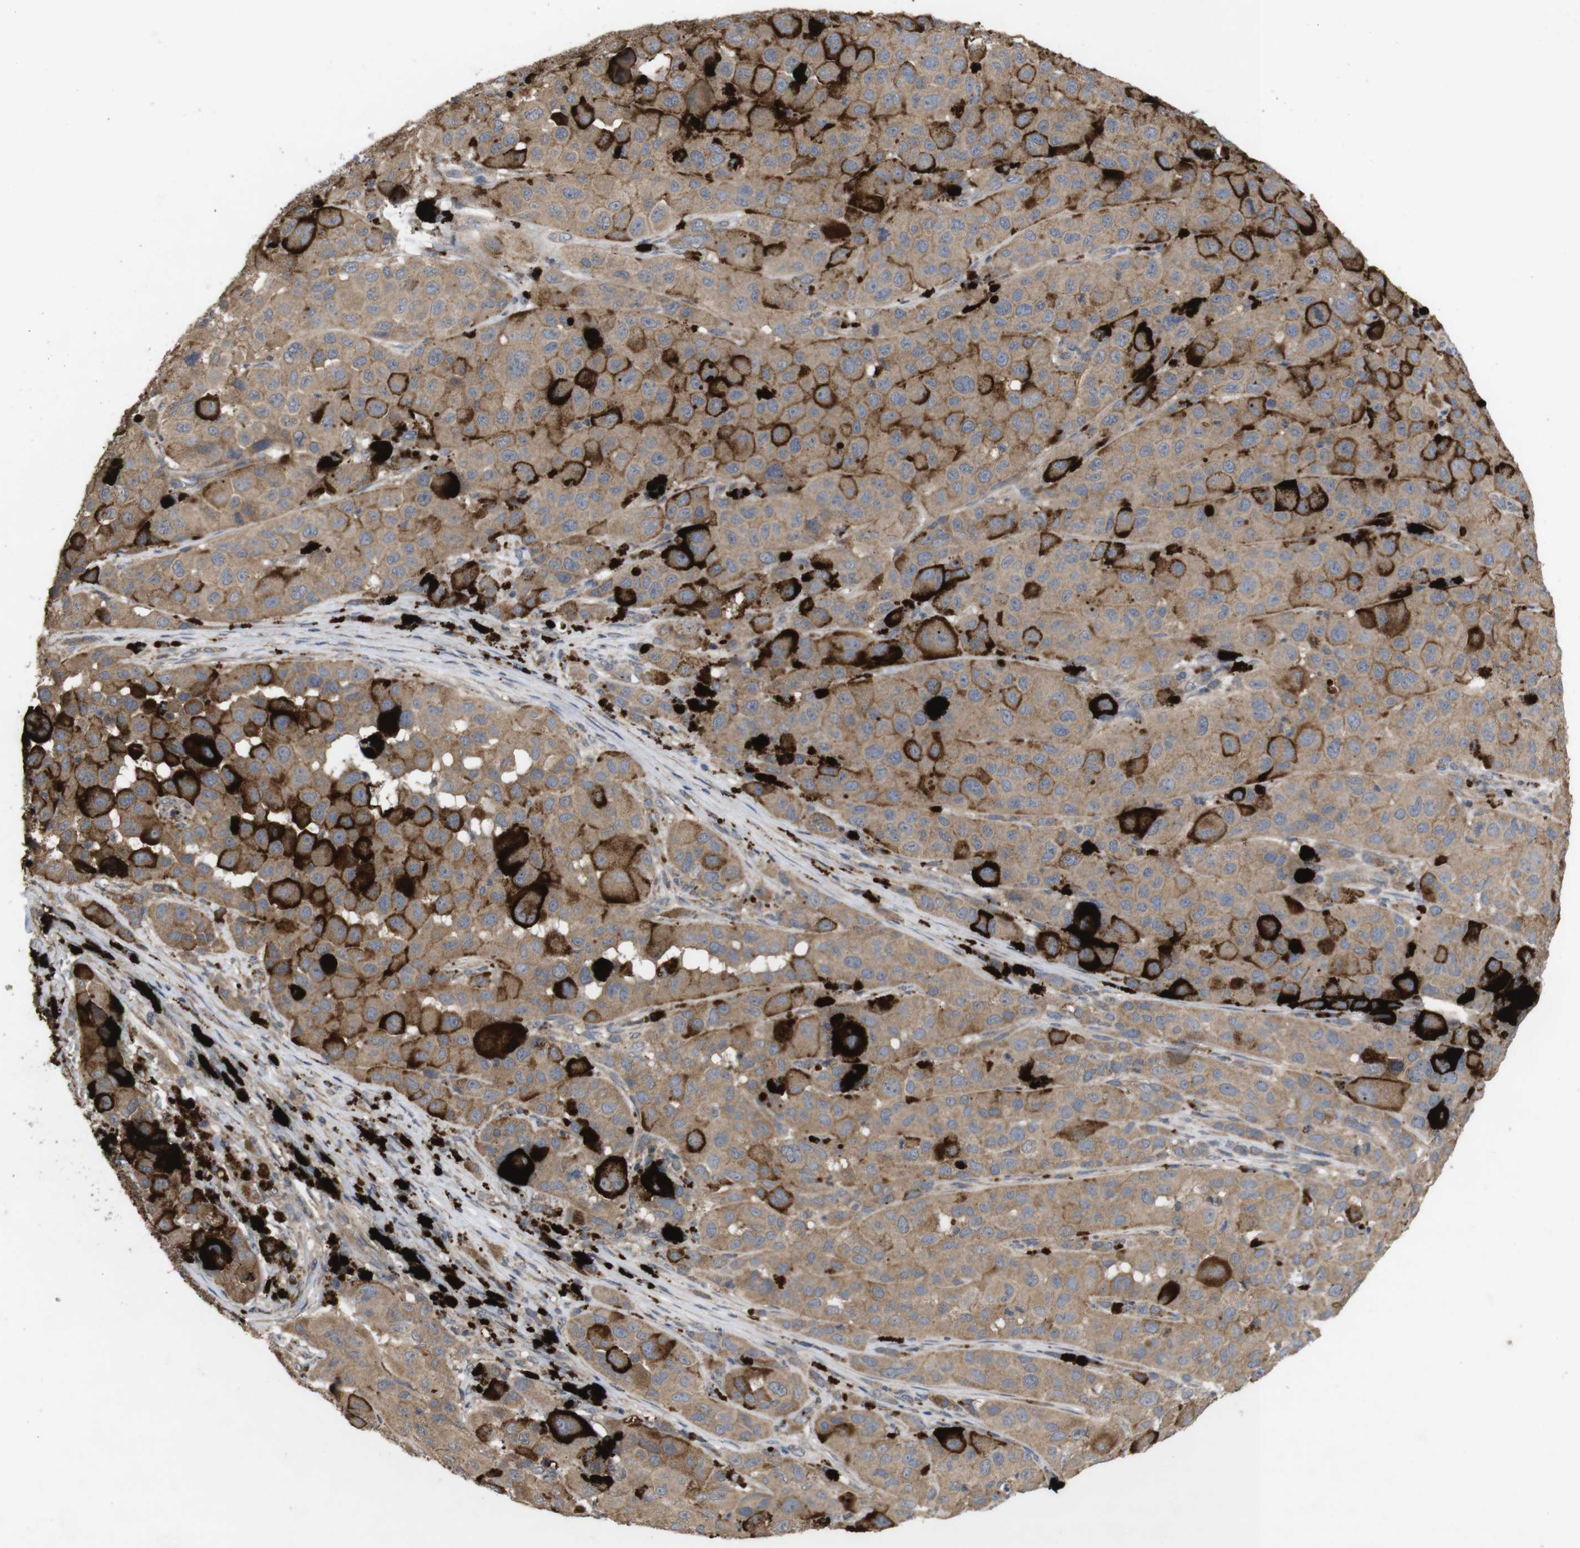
{"staining": {"intensity": "moderate", "quantity": ">75%", "location": "cytoplasmic/membranous"}, "tissue": "melanoma", "cell_type": "Tumor cells", "image_type": "cancer", "snomed": [{"axis": "morphology", "description": "Malignant melanoma, NOS"}, {"axis": "topography", "description": "Skin"}], "caption": "Protein expression analysis of malignant melanoma reveals moderate cytoplasmic/membranous positivity in approximately >75% of tumor cells.", "gene": "KCNS3", "patient": {"sex": "male", "age": 96}}